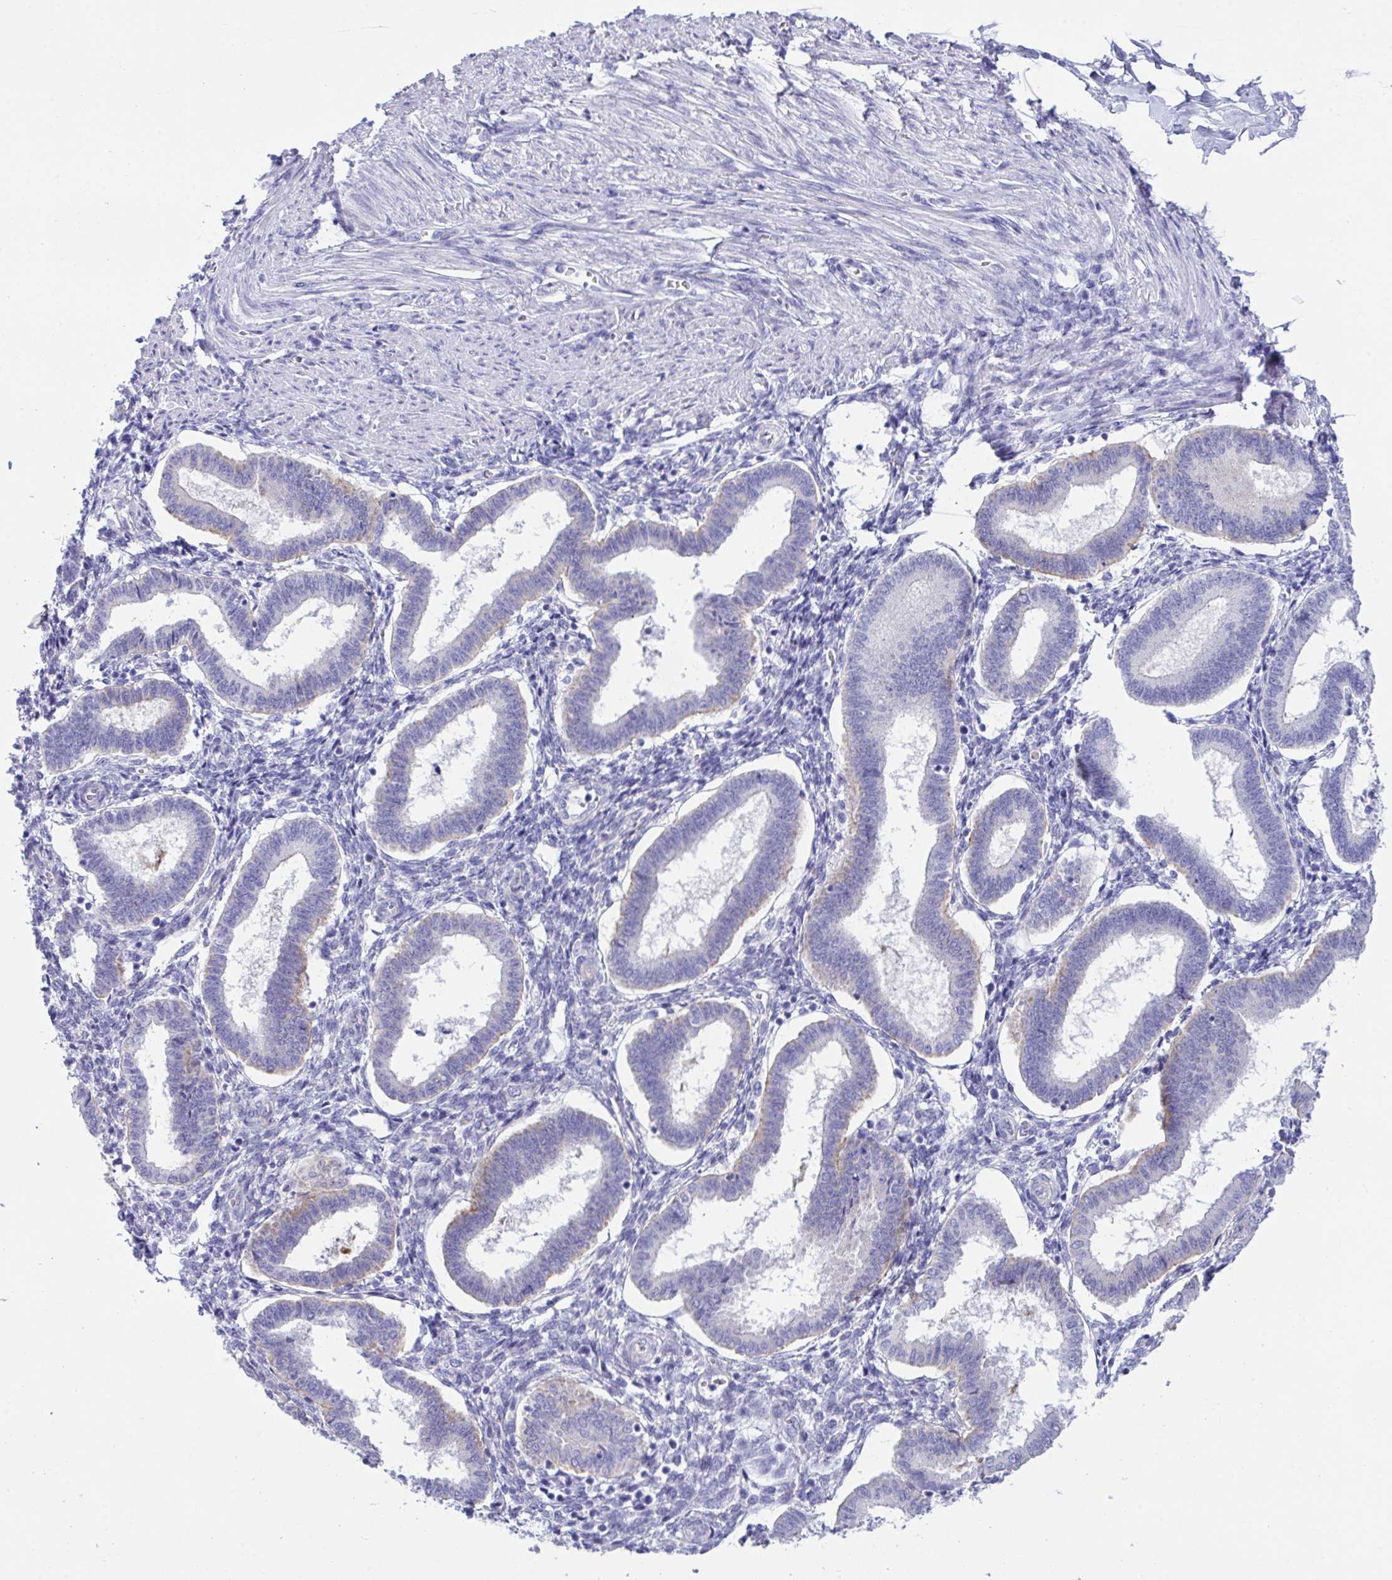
{"staining": {"intensity": "negative", "quantity": "none", "location": "none"}, "tissue": "endometrium", "cell_type": "Cells in endometrial stroma", "image_type": "normal", "snomed": [{"axis": "morphology", "description": "Normal tissue, NOS"}, {"axis": "topography", "description": "Endometrium"}], "caption": "High power microscopy micrograph of an immunohistochemistry histopathology image of benign endometrium, revealing no significant expression in cells in endometrial stroma.", "gene": "TMEM106B", "patient": {"sex": "female", "age": 24}}